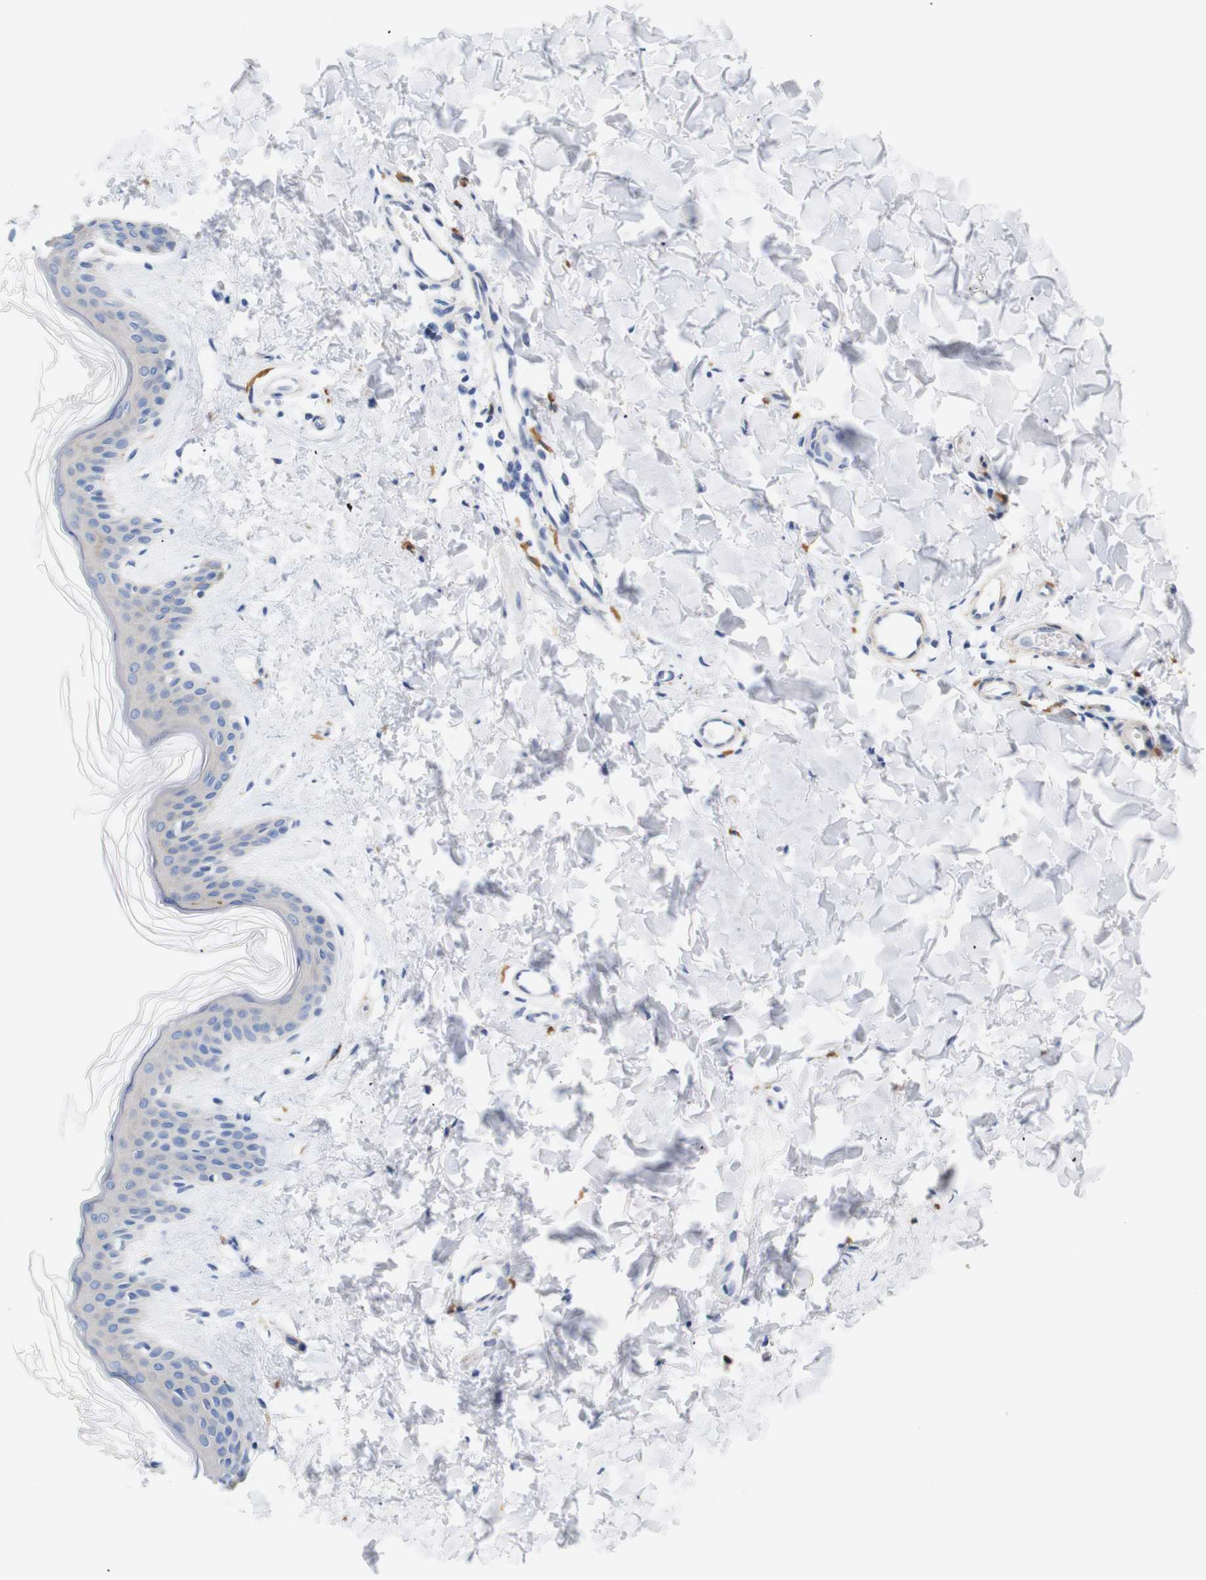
{"staining": {"intensity": "negative", "quantity": "none", "location": "none"}, "tissue": "skin", "cell_type": "Fibroblasts", "image_type": "normal", "snomed": [{"axis": "morphology", "description": "Normal tissue, NOS"}, {"axis": "topography", "description": "Skin"}], "caption": "Immunohistochemistry (IHC) of unremarkable skin shows no positivity in fibroblasts.", "gene": "STMN3", "patient": {"sex": "female", "age": 41}}